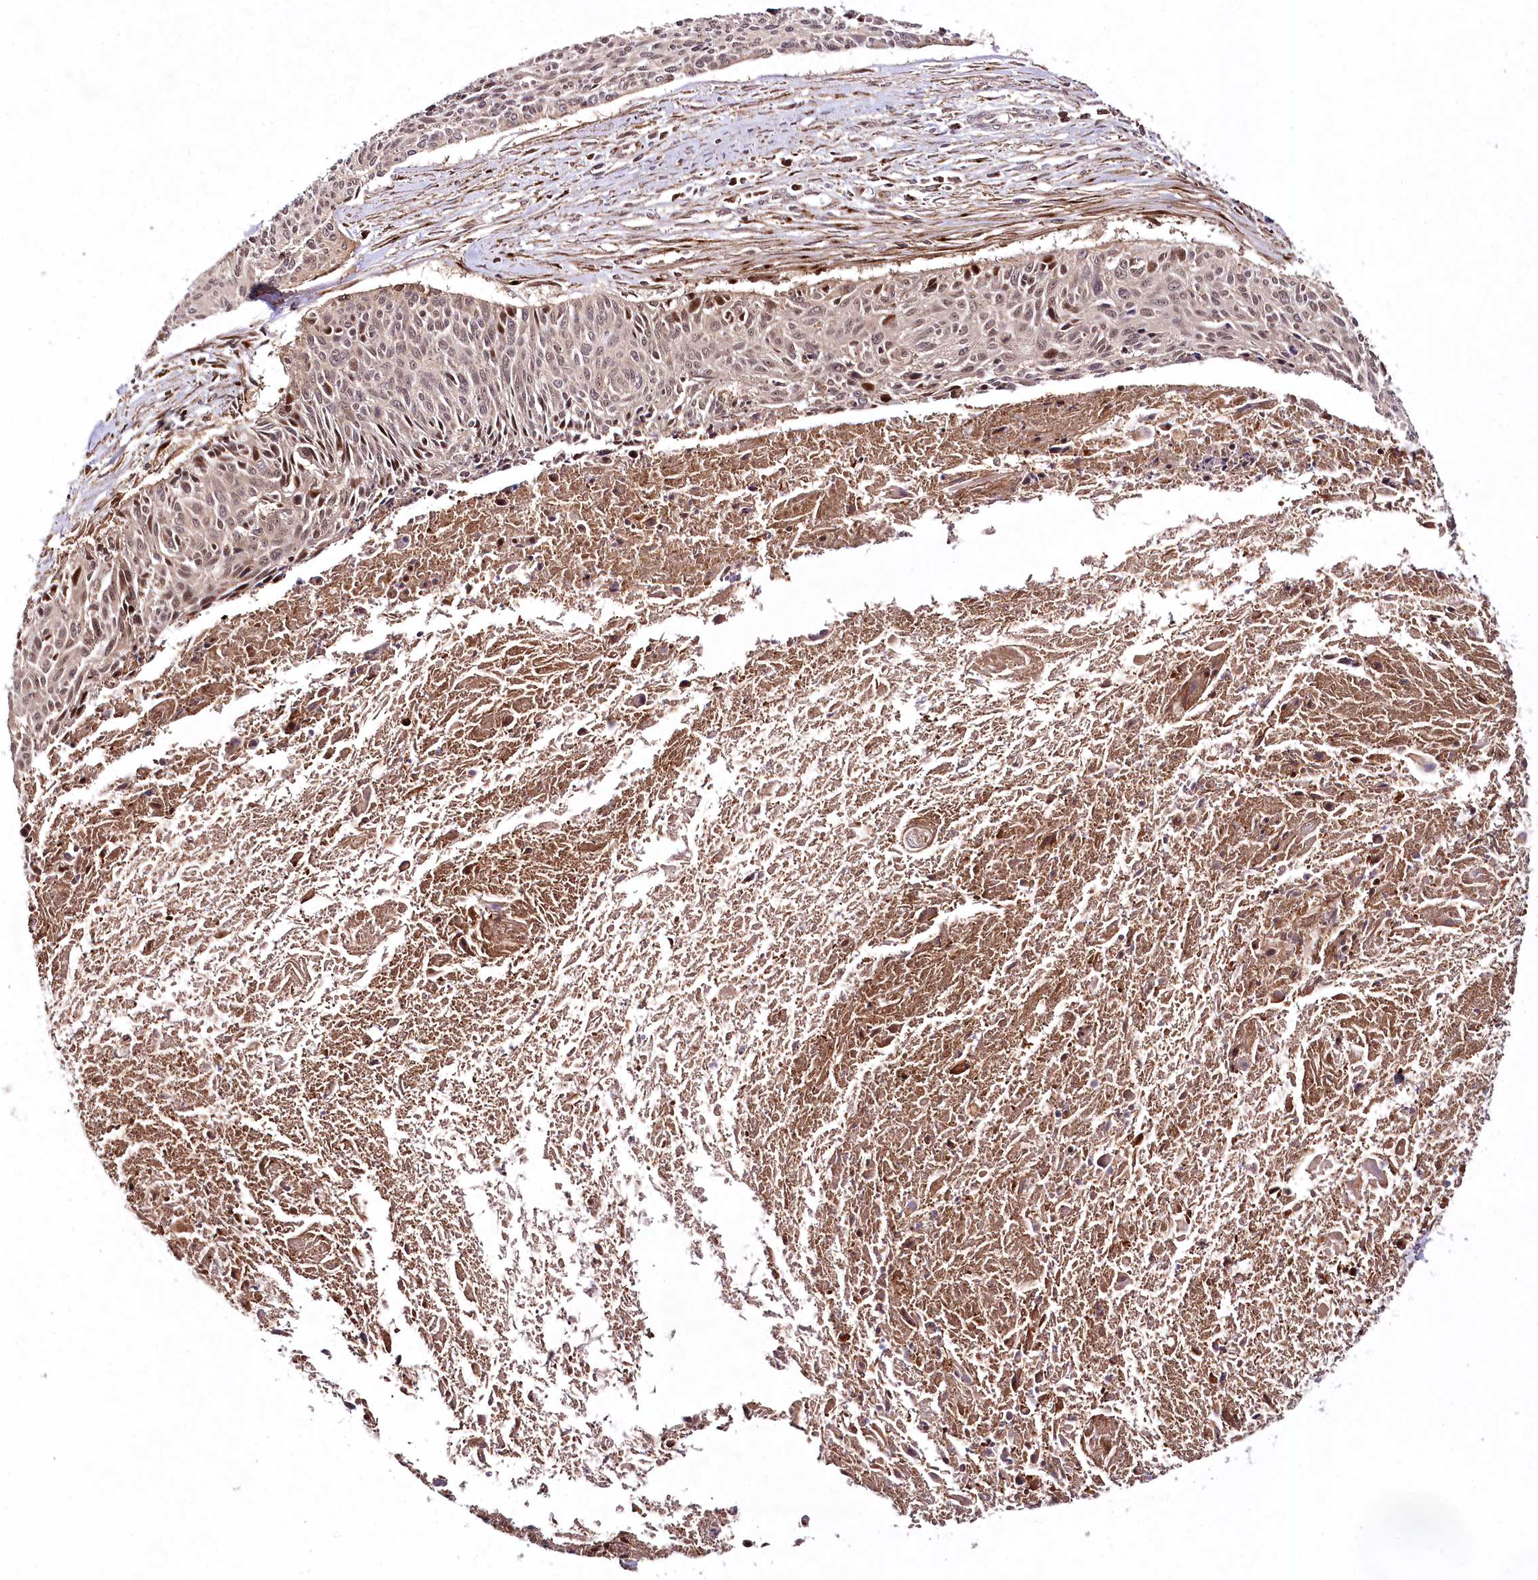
{"staining": {"intensity": "moderate", "quantity": "<25%", "location": "nuclear"}, "tissue": "cervical cancer", "cell_type": "Tumor cells", "image_type": "cancer", "snomed": [{"axis": "morphology", "description": "Squamous cell carcinoma, NOS"}, {"axis": "topography", "description": "Cervix"}], "caption": "This image reveals immunohistochemistry staining of cervical cancer, with low moderate nuclear positivity in about <25% of tumor cells.", "gene": "COPG1", "patient": {"sex": "female", "age": 55}}